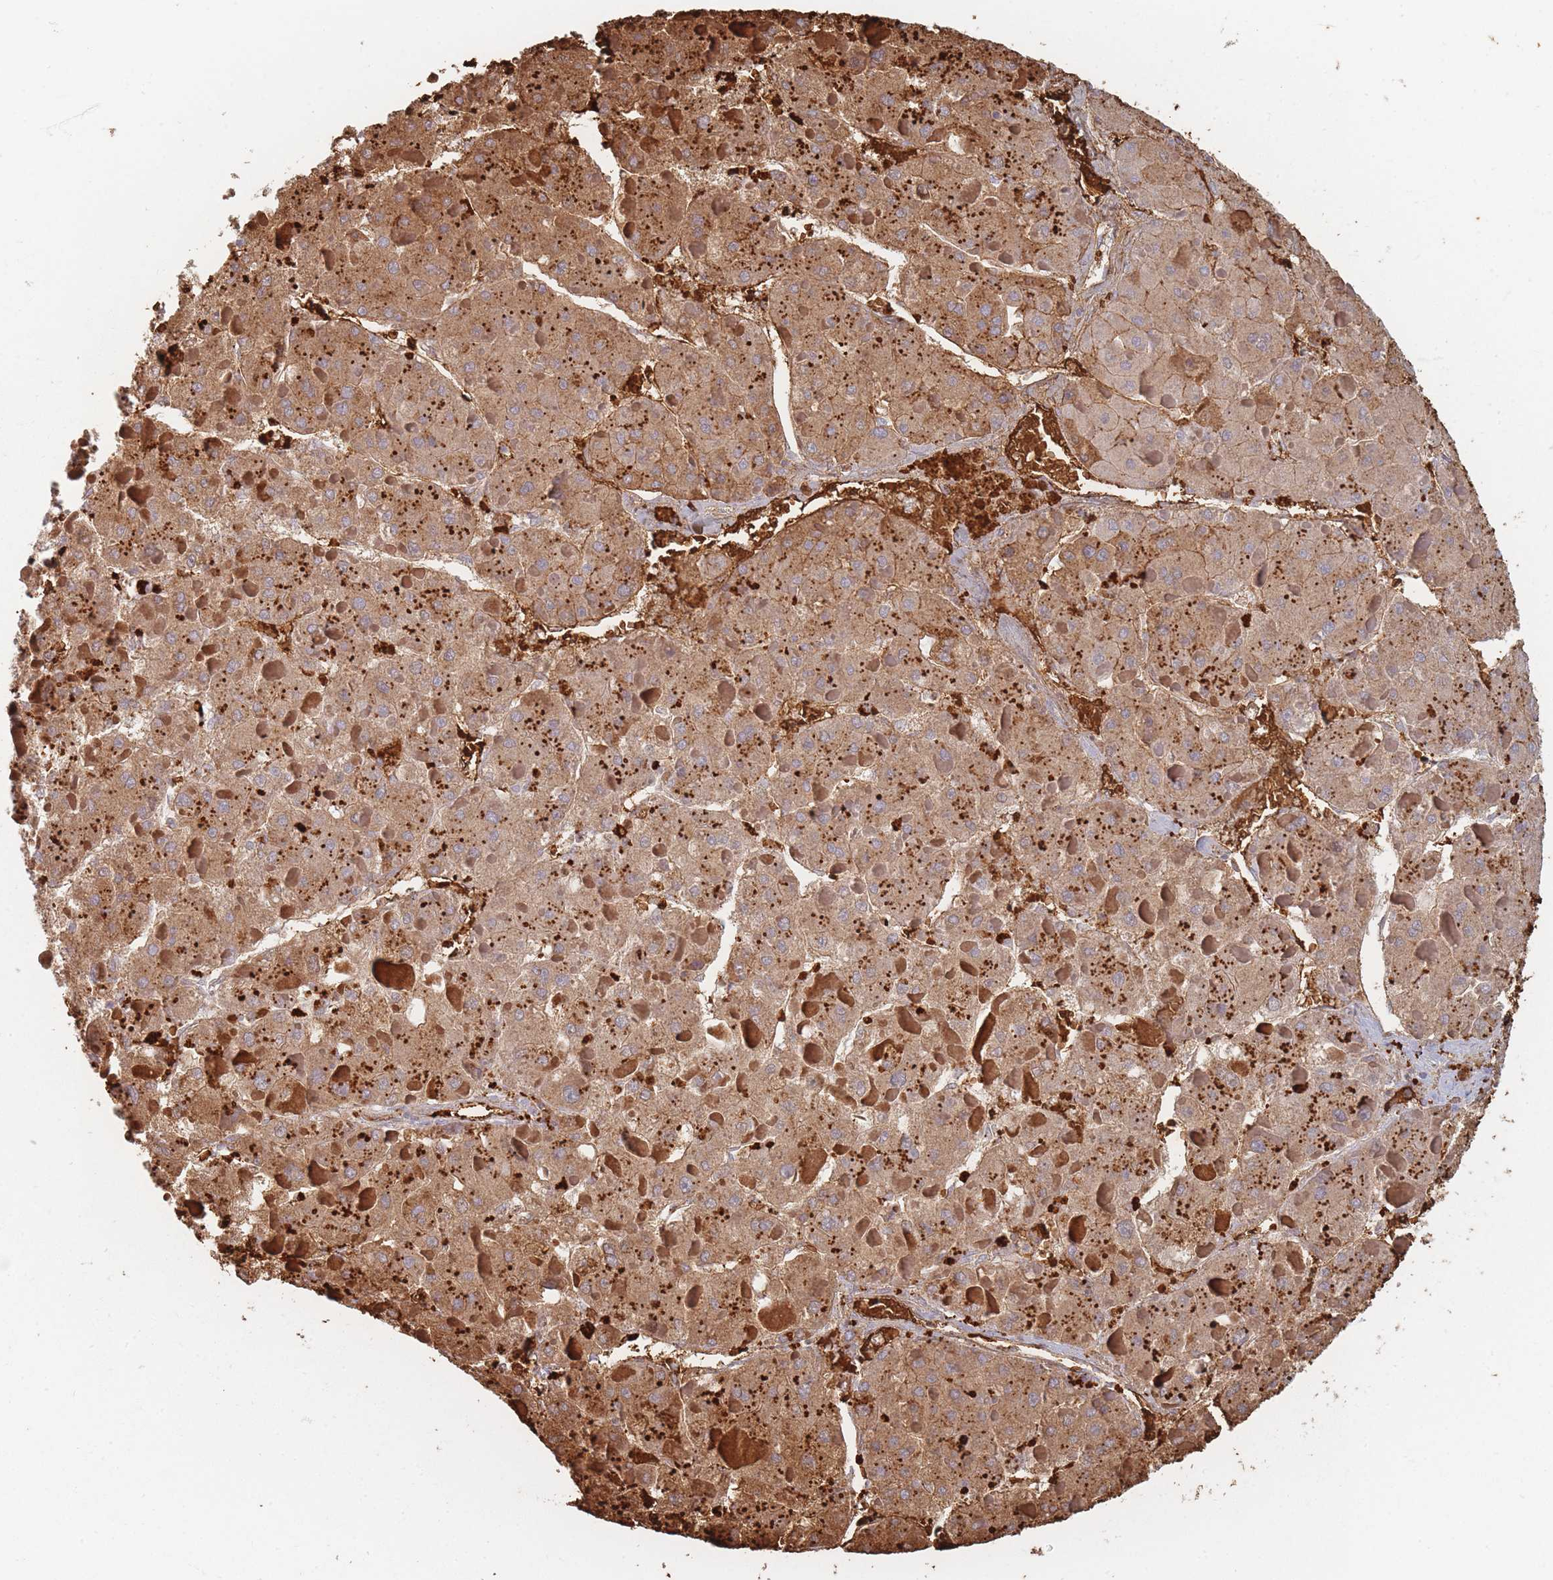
{"staining": {"intensity": "moderate", "quantity": ">75%", "location": "cytoplasmic/membranous"}, "tissue": "liver cancer", "cell_type": "Tumor cells", "image_type": "cancer", "snomed": [{"axis": "morphology", "description": "Carcinoma, Hepatocellular, NOS"}, {"axis": "topography", "description": "Liver"}], "caption": "DAB (3,3'-diaminobenzidine) immunohistochemical staining of liver hepatocellular carcinoma demonstrates moderate cytoplasmic/membranous protein expression in approximately >75% of tumor cells.", "gene": "SLC2A6", "patient": {"sex": "female", "age": 73}}